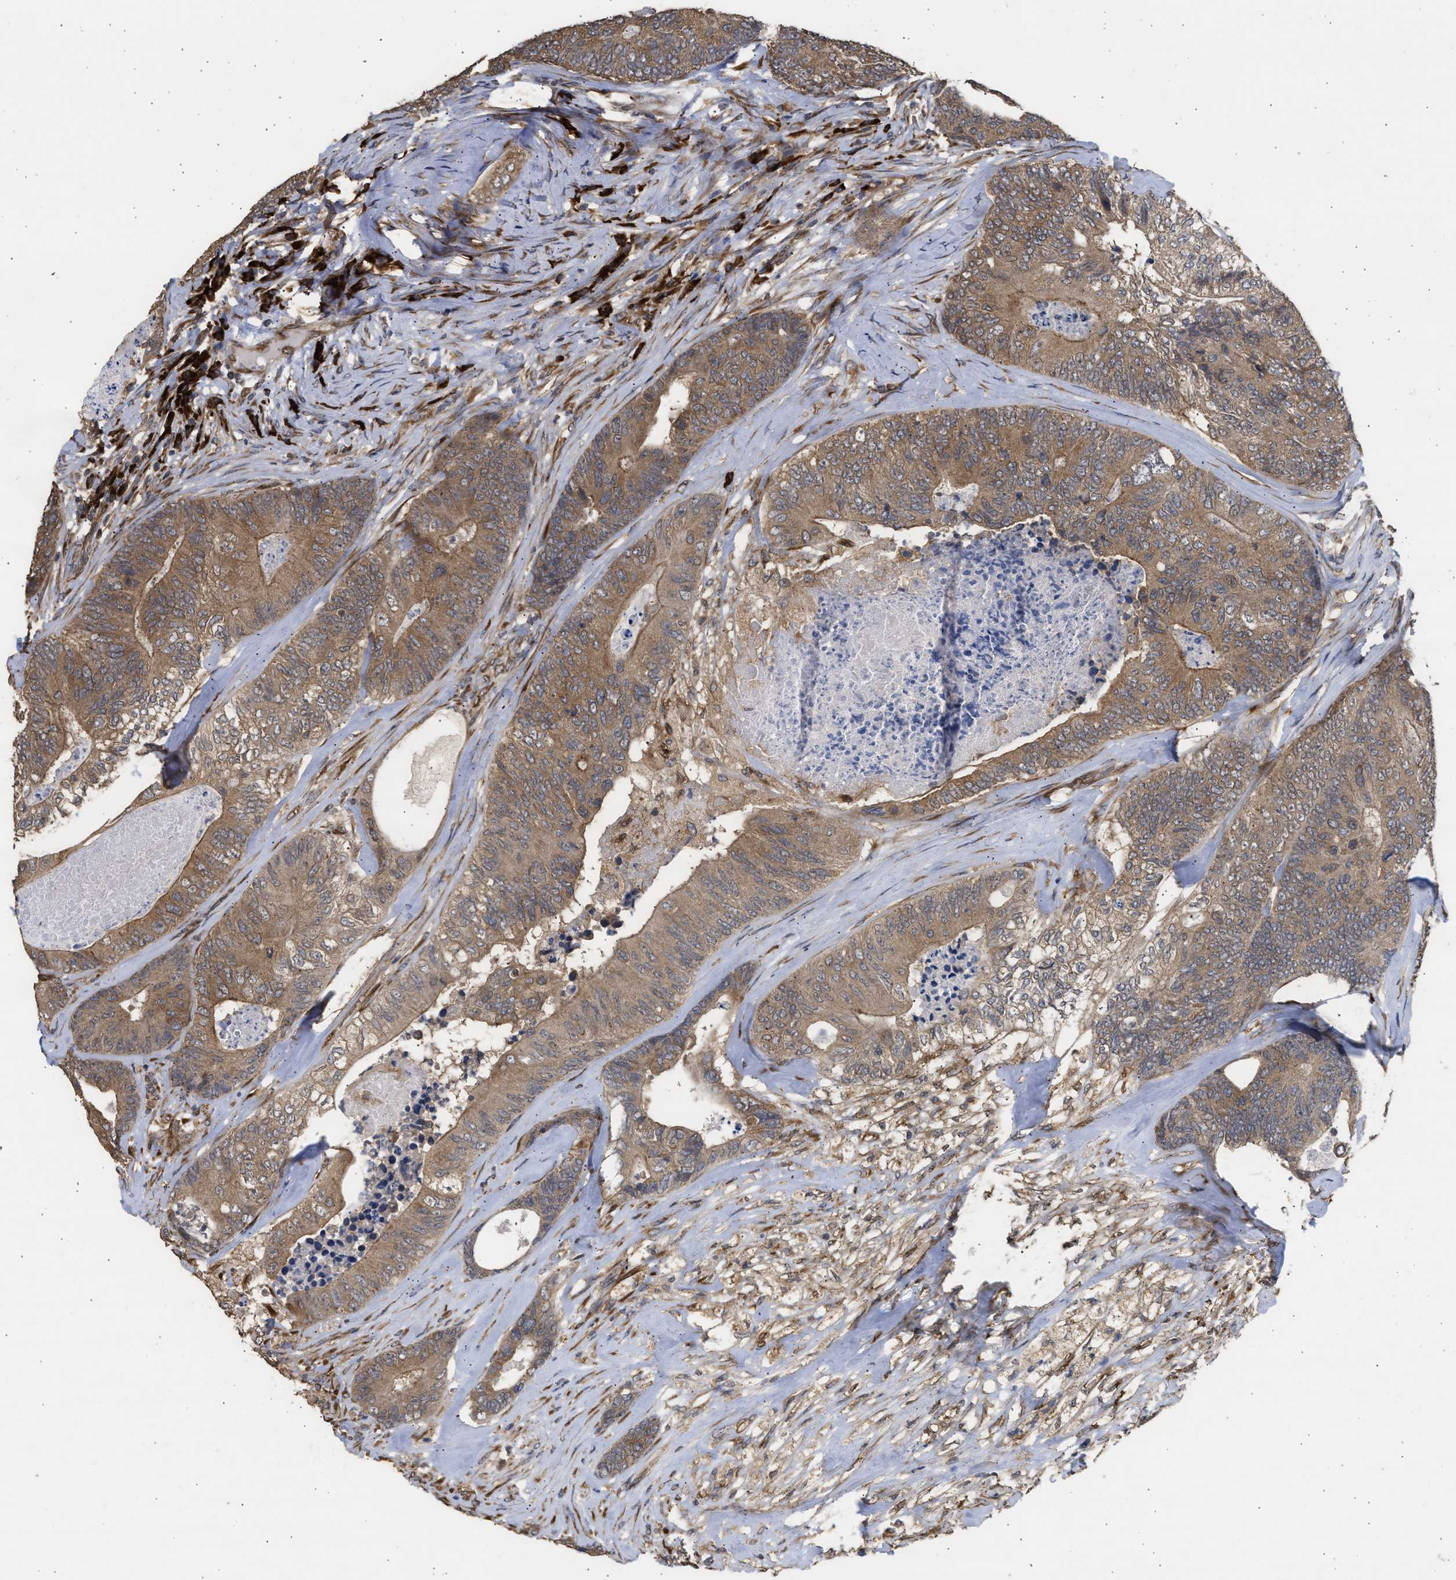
{"staining": {"intensity": "moderate", "quantity": ">75%", "location": "cytoplasmic/membranous"}, "tissue": "colorectal cancer", "cell_type": "Tumor cells", "image_type": "cancer", "snomed": [{"axis": "morphology", "description": "Adenocarcinoma, NOS"}, {"axis": "topography", "description": "Colon"}], "caption": "Colorectal adenocarcinoma stained with a brown dye shows moderate cytoplasmic/membranous positive staining in about >75% of tumor cells.", "gene": "DNAJC1", "patient": {"sex": "female", "age": 67}}